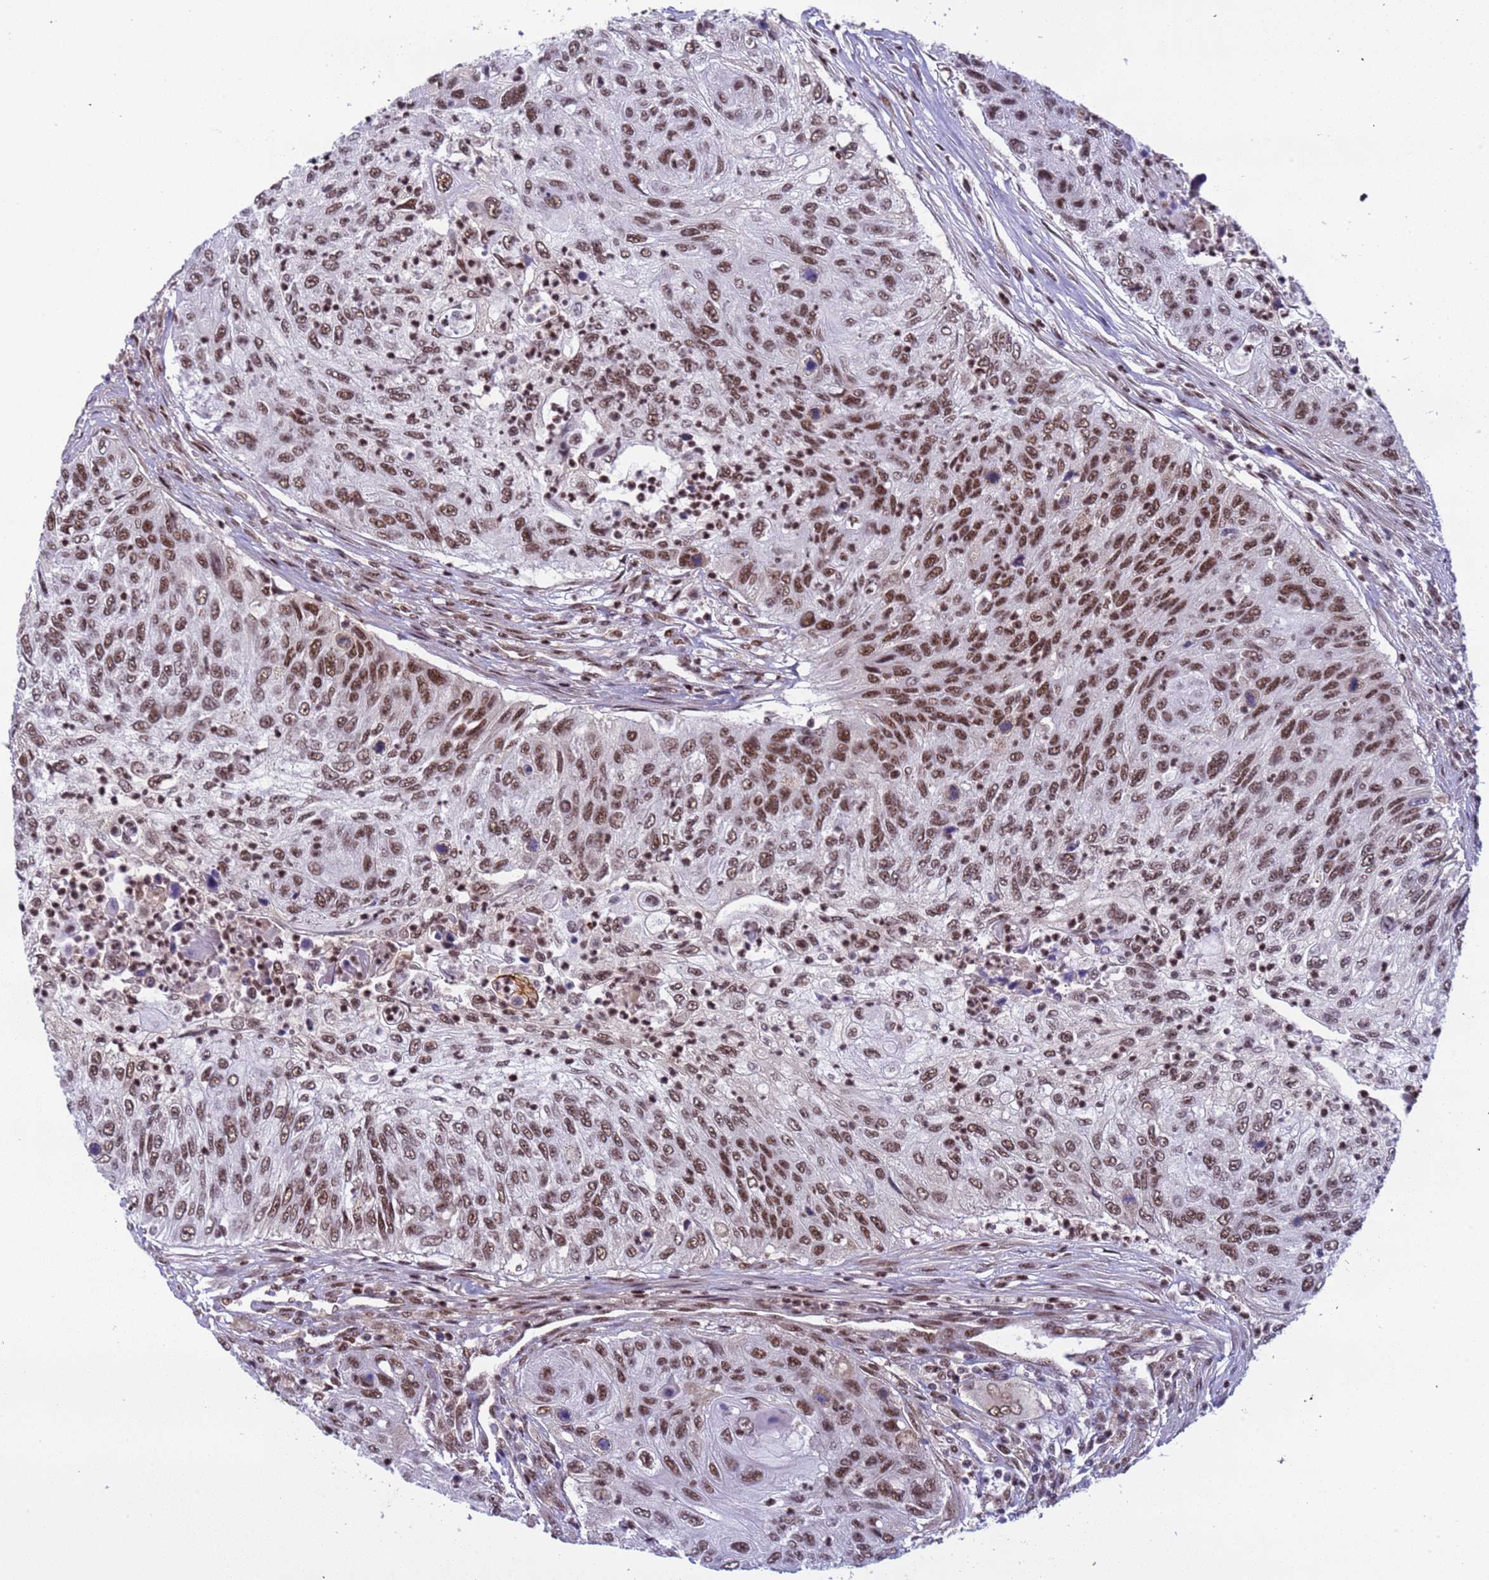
{"staining": {"intensity": "moderate", "quantity": ">75%", "location": "nuclear"}, "tissue": "urothelial cancer", "cell_type": "Tumor cells", "image_type": "cancer", "snomed": [{"axis": "morphology", "description": "Urothelial carcinoma, High grade"}, {"axis": "topography", "description": "Urinary bladder"}], "caption": "IHC image of neoplastic tissue: human high-grade urothelial carcinoma stained using immunohistochemistry (IHC) reveals medium levels of moderate protein expression localized specifically in the nuclear of tumor cells, appearing as a nuclear brown color.", "gene": "SRRT", "patient": {"sex": "female", "age": 60}}